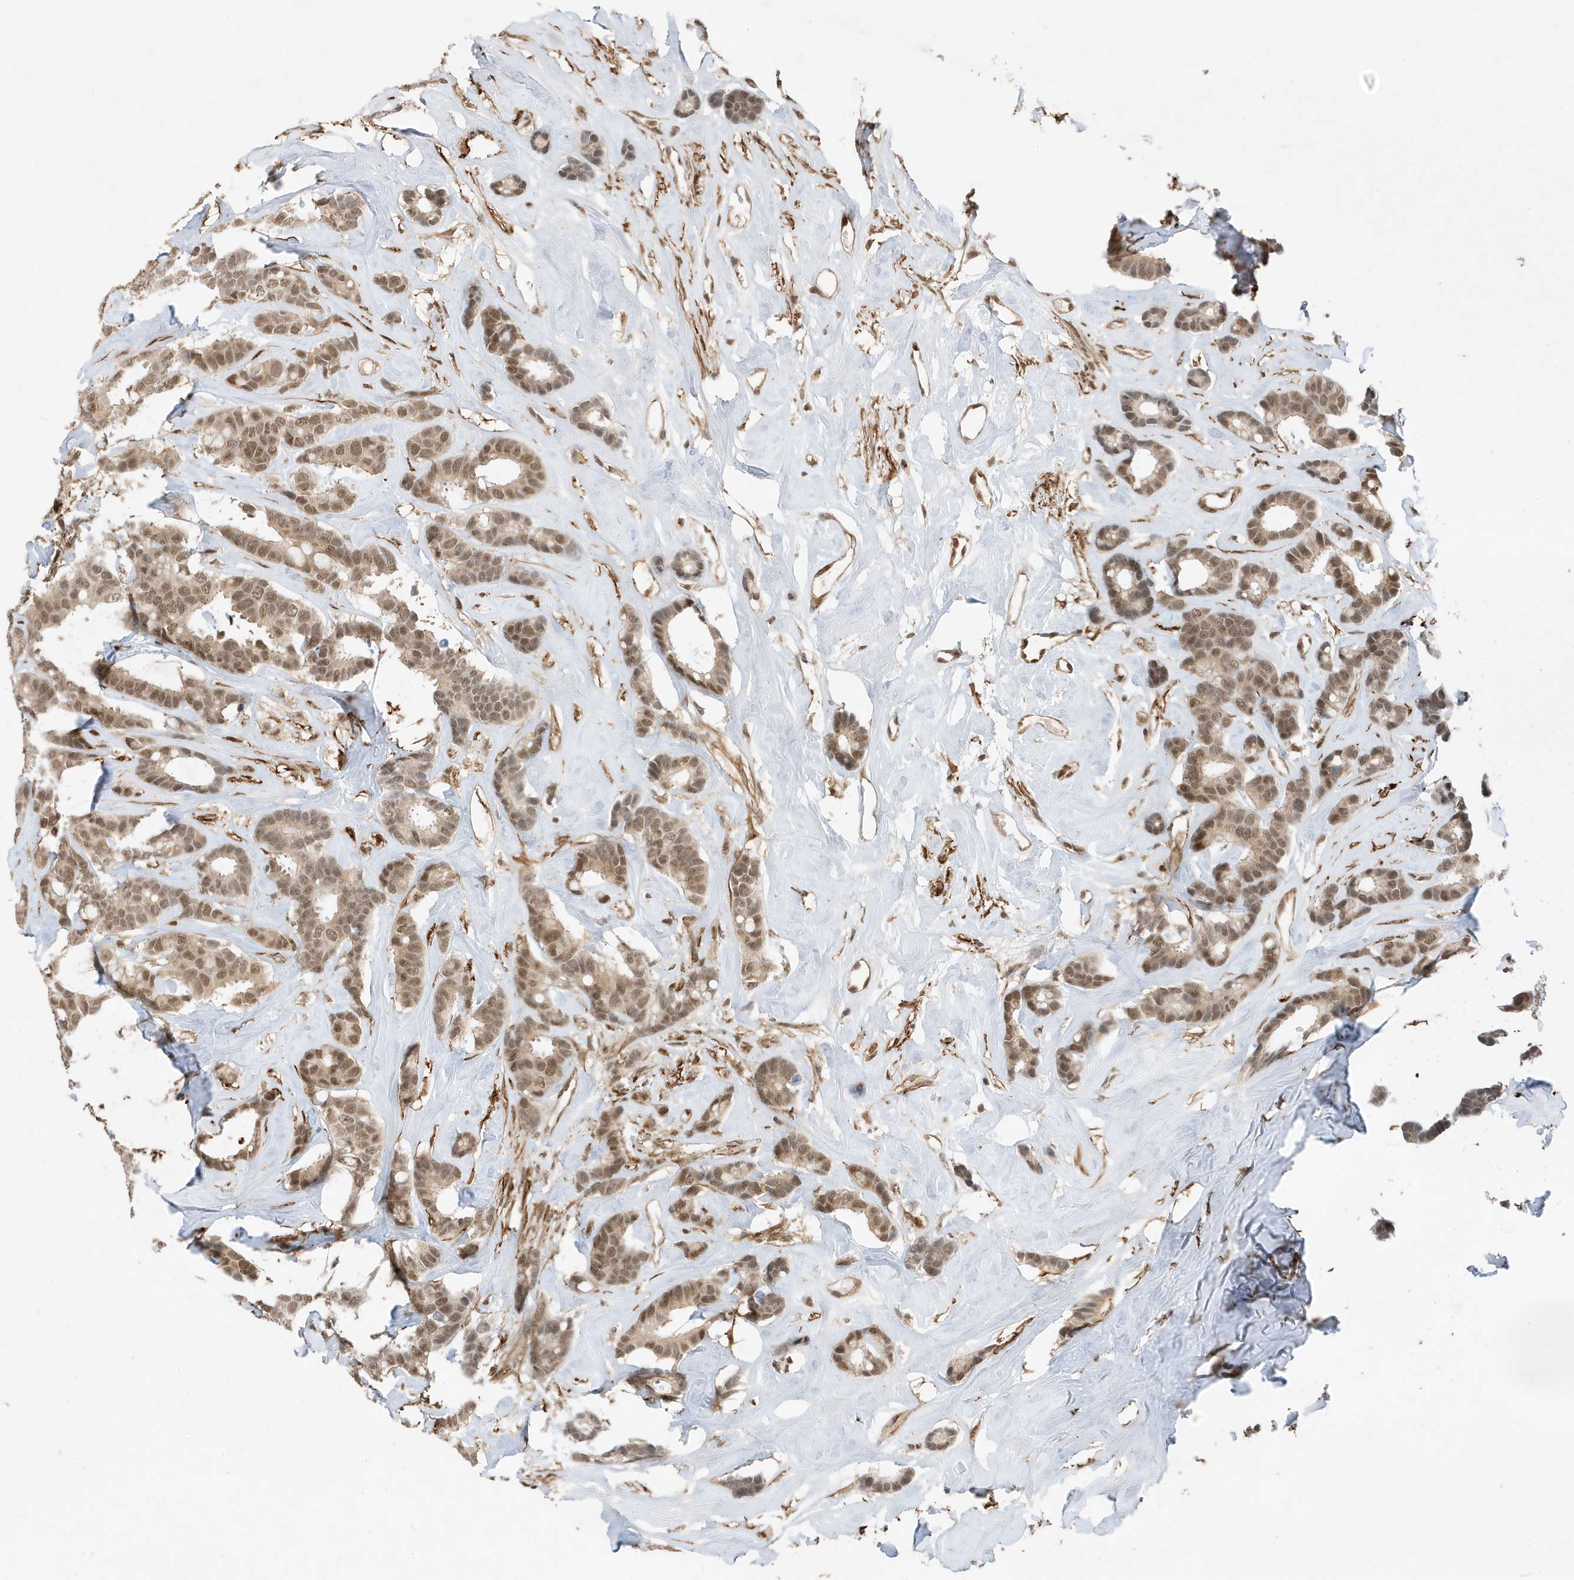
{"staining": {"intensity": "weak", "quantity": ">75%", "location": "cytoplasmic/membranous,nuclear"}, "tissue": "breast cancer", "cell_type": "Tumor cells", "image_type": "cancer", "snomed": [{"axis": "morphology", "description": "Duct carcinoma"}, {"axis": "topography", "description": "Breast"}], "caption": "Weak cytoplasmic/membranous and nuclear protein expression is appreciated in approximately >75% of tumor cells in intraductal carcinoma (breast).", "gene": "MAST3", "patient": {"sex": "female", "age": 87}}